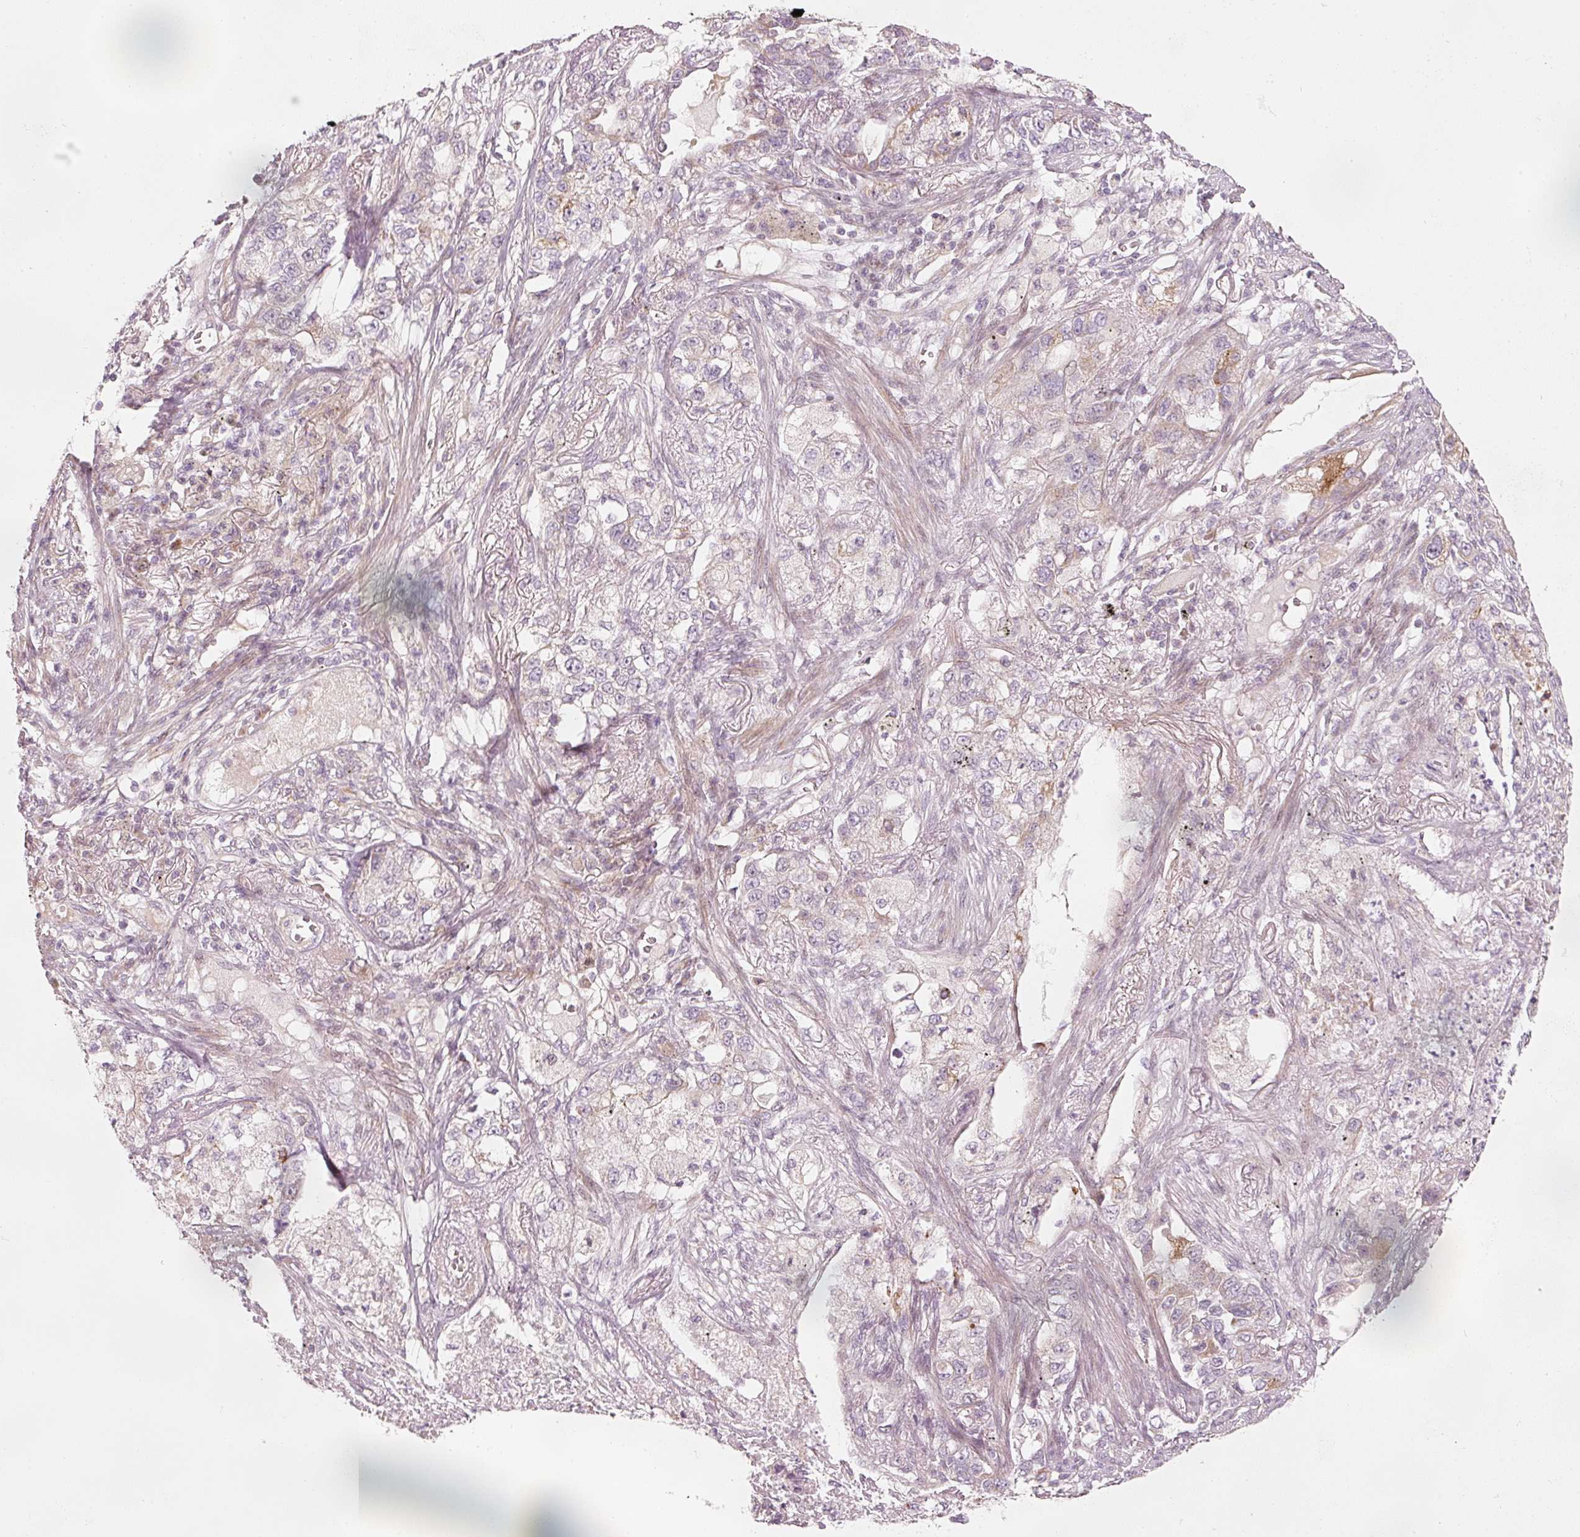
{"staining": {"intensity": "negative", "quantity": "none", "location": "none"}, "tissue": "lung cancer", "cell_type": "Tumor cells", "image_type": "cancer", "snomed": [{"axis": "morphology", "description": "Adenocarcinoma, NOS"}, {"axis": "topography", "description": "Lung"}], "caption": "Image shows no protein expression in tumor cells of lung cancer tissue.", "gene": "SLC20A1", "patient": {"sex": "male", "age": 49}}